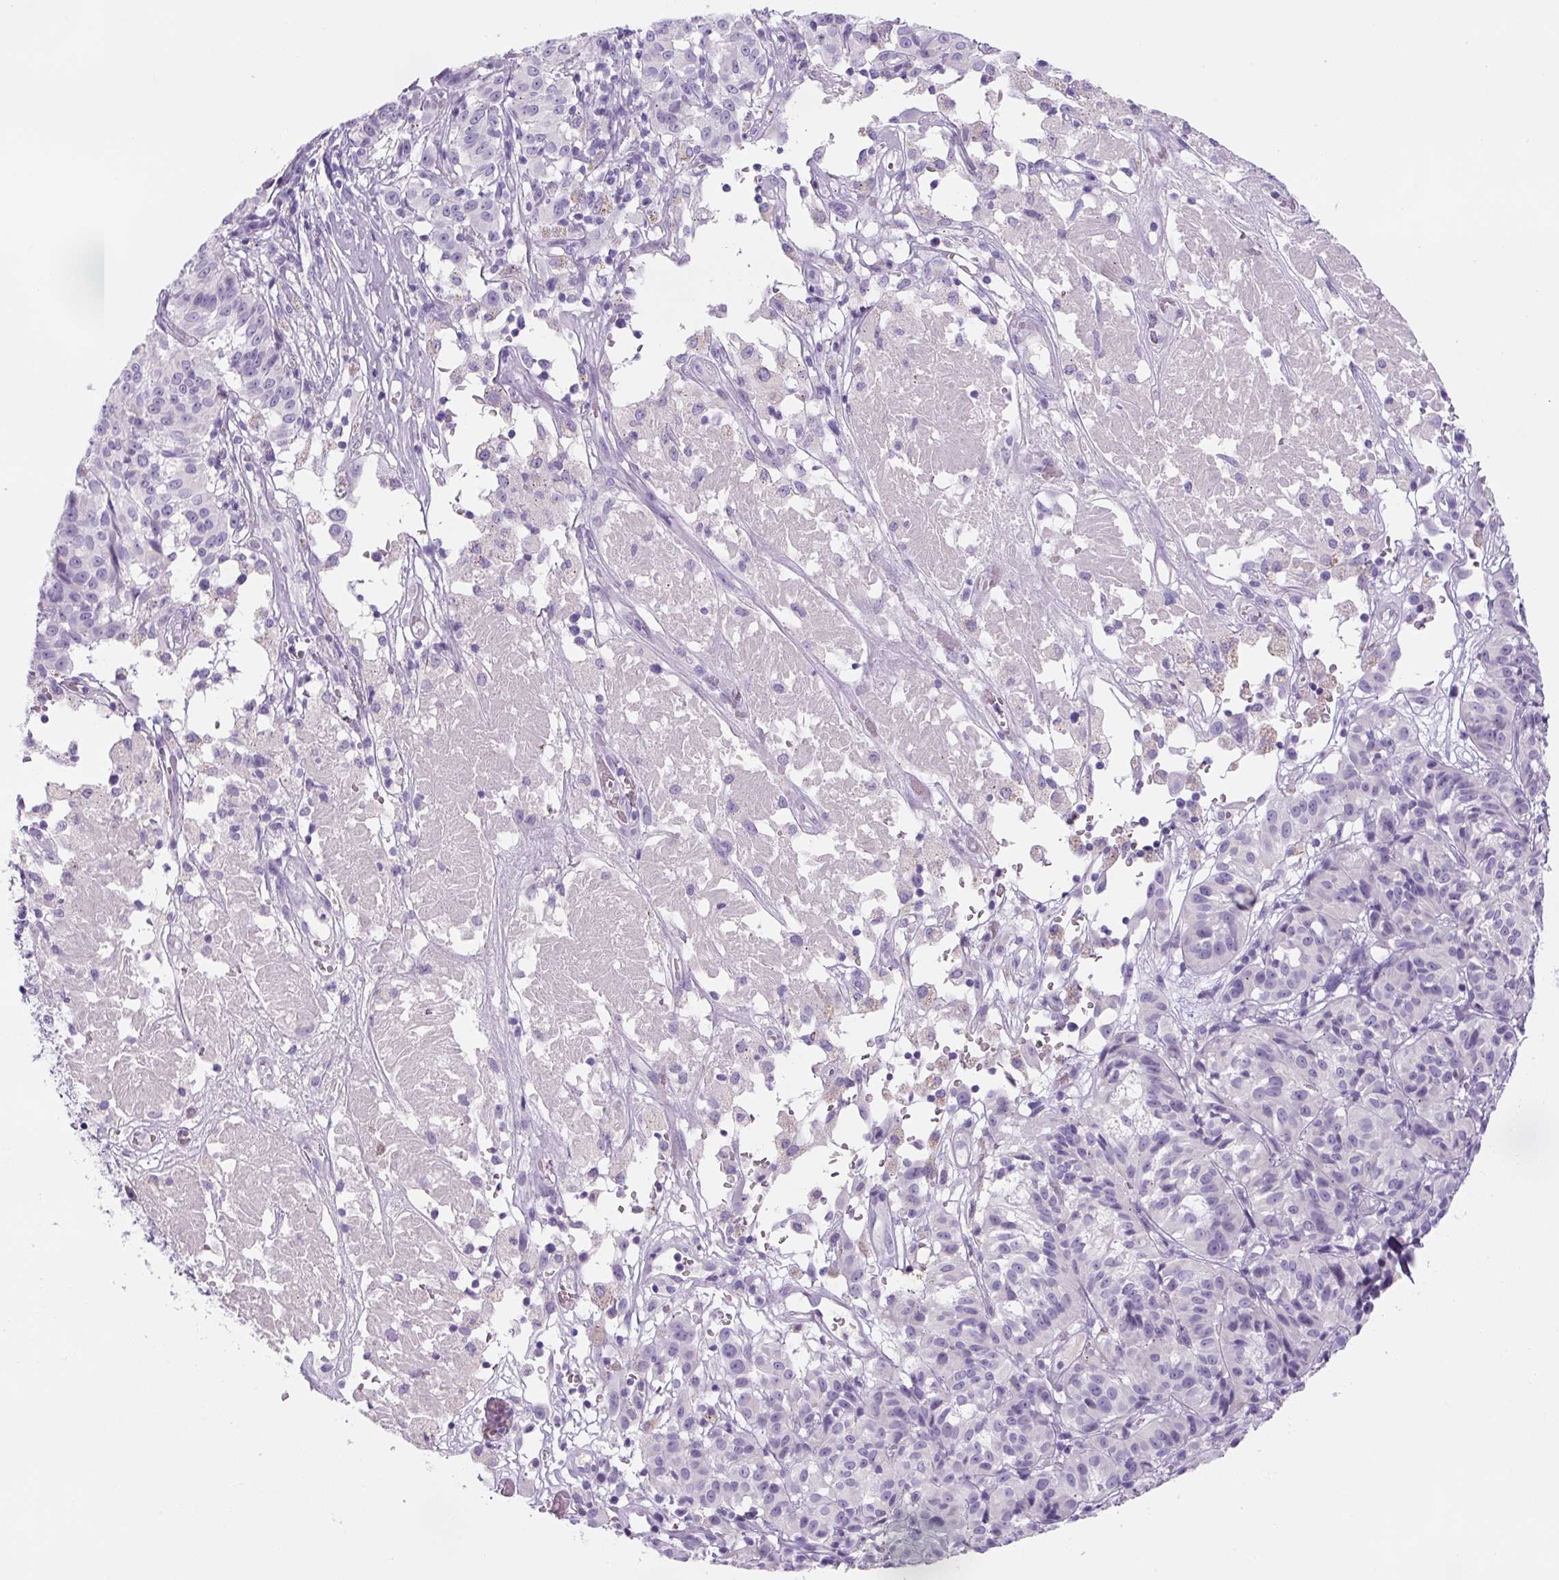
{"staining": {"intensity": "negative", "quantity": "none", "location": "none"}, "tissue": "melanoma", "cell_type": "Tumor cells", "image_type": "cancer", "snomed": [{"axis": "morphology", "description": "Malignant melanoma, NOS"}, {"axis": "topography", "description": "Skin"}], "caption": "An image of human melanoma is negative for staining in tumor cells.", "gene": "YIF1B", "patient": {"sex": "female", "age": 72}}